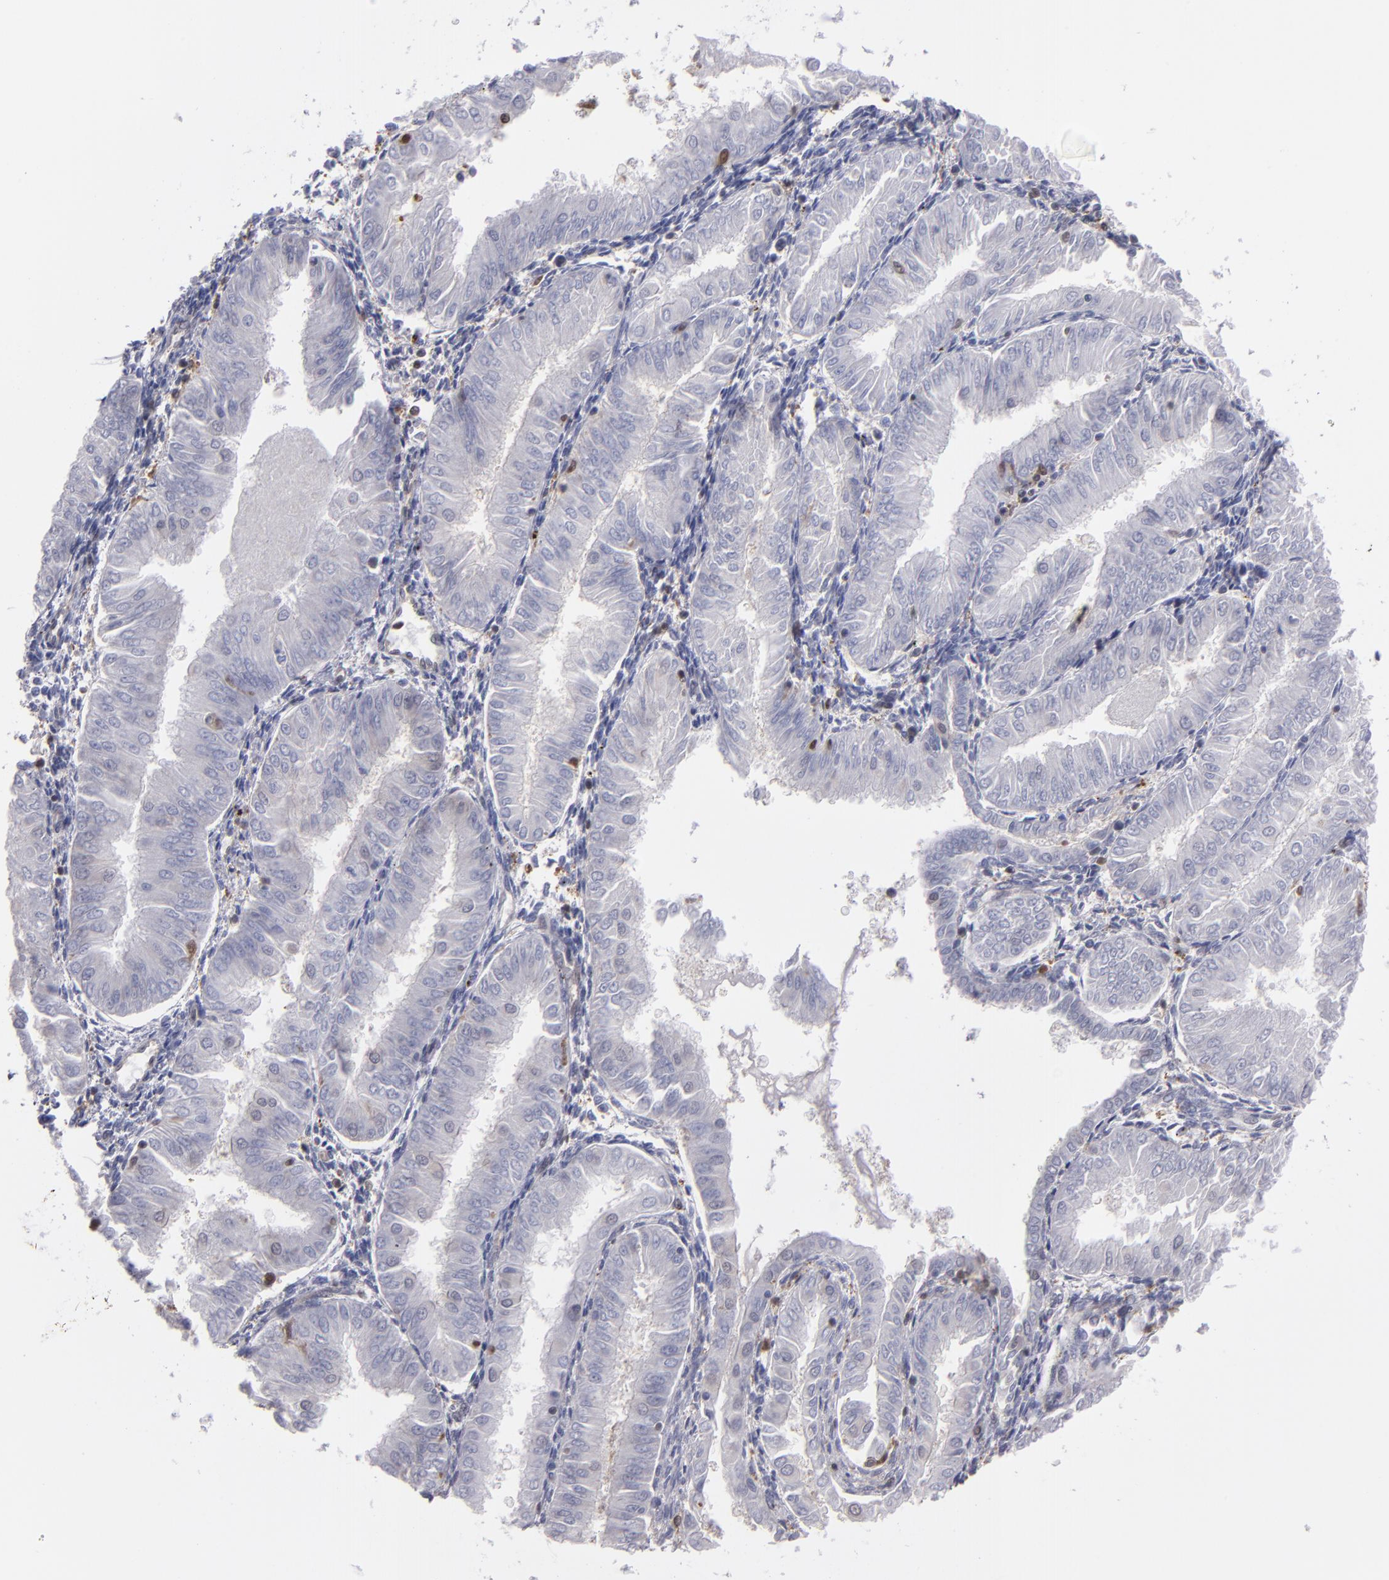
{"staining": {"intensity": "weak", "quantity": ">75%", "location": "cytoplasmic/membranous,nuclear"}, "tissue": "endometrial cancer", "cell_type": "Tumor cells", "image_type": "cancer", "snomed": [{"axis": "morphology", "description": "Adenocarcinoma, NOS"}, {"axis": "topography", "description": "Endometrium"}], "caption": "Tumor cells show low levels of weak cytoplasmic/membranous and nuclear expression in about >75% of cells in adenocarcinoma (endometrial).", "gene": "GRB2", "patient": {"sex": "female", "age": 53}}